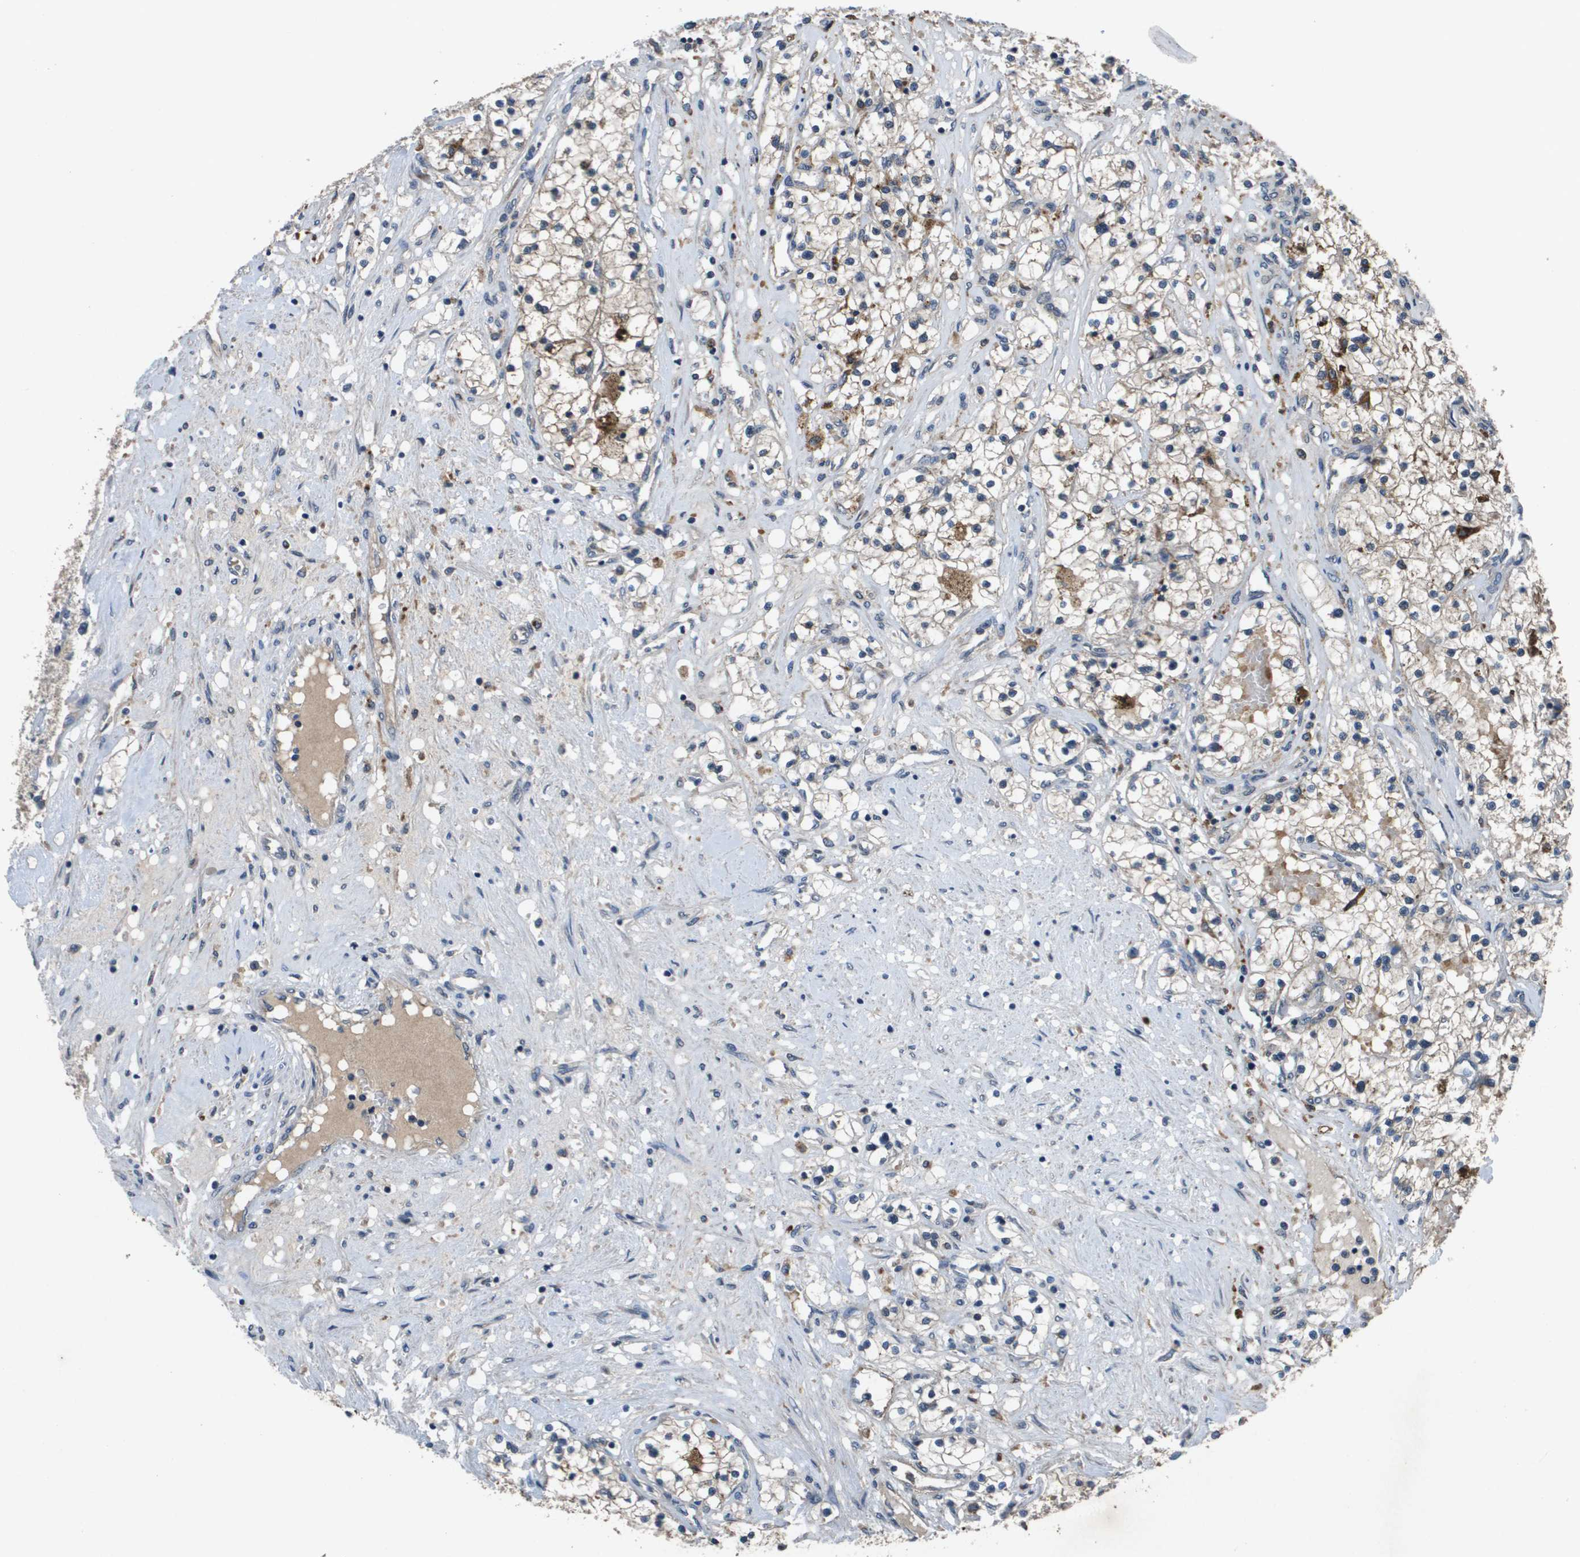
{"staining": {"intensity": "weak", "quantity": "<25%", "location": "cytoplasmic/membranous"}, "tissue": "renal cancer", "cell_type": "Tumor cells", "image_type": "cancer", "snomed": [{"axis": "morphology", "description": "Adenocarcinoma, NOS"}, {"axis": "topography", "description": "Kidney"}], "caption": "High magnification brightfield microscopy of renal cancer (adenocarcinoma) stained with DAB (brown) and counterstained with hematoxylin (blue): tumor cells show no significant staining.", "gene": "PROC", "patient": {"sex": "male", "age": 68}}